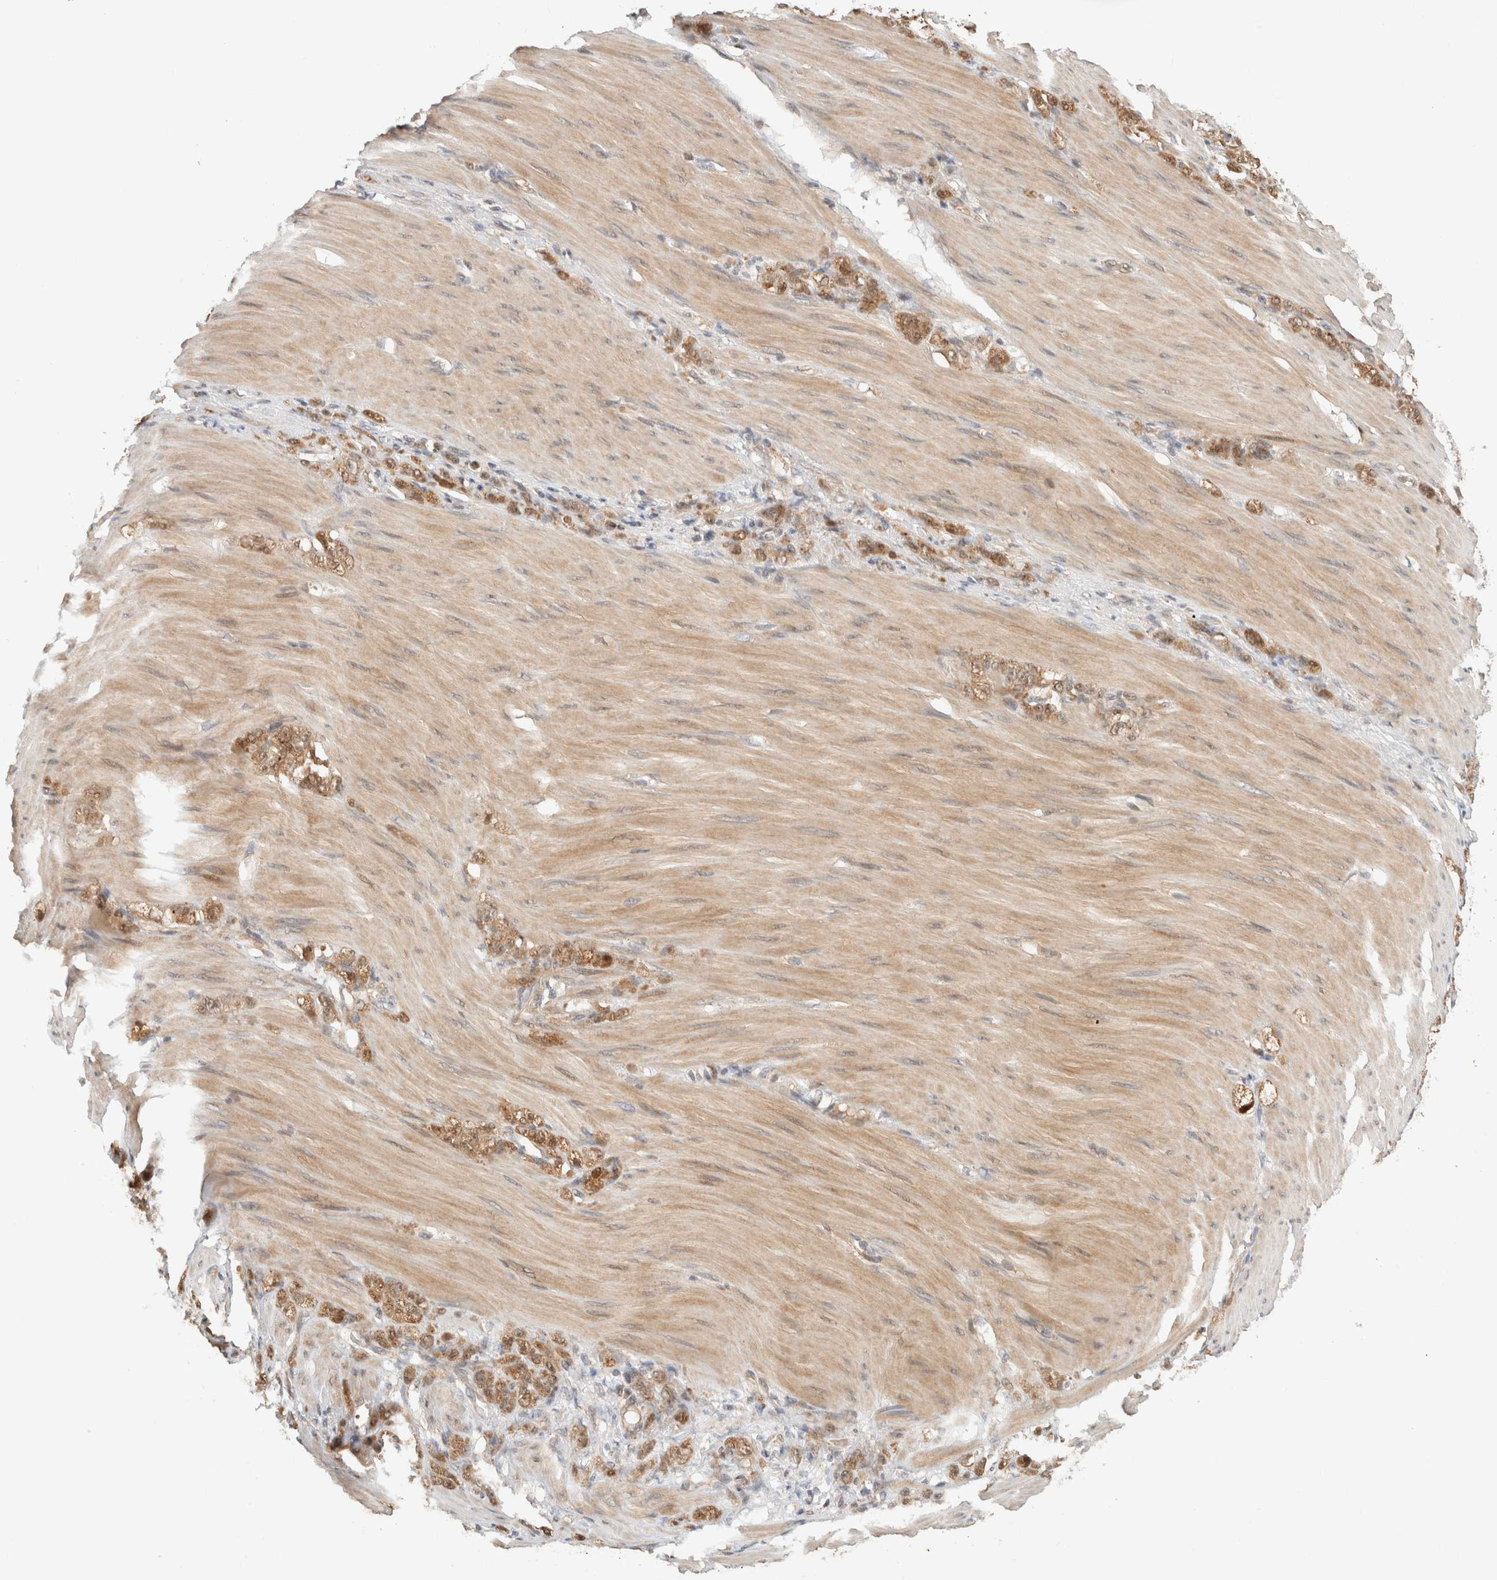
{"staining": {"intensity": "moderate", "quantity": ">75%", "location": "cytoplasmic/membranous"}, "tissue": "stomach cancer", "cell_type": "Tumor cells", "image_type": "cancer", "snomed": [{"axis": "morphology", "description": "Normal tissue, NOS"}, {"axis": "morphology", "description": "Adenocarcinoma, NOS"}, {"axis": "topography", "description": "Stomach"}], "caption": "Brown immunohistochemical staining in stomach cancer (adenocarcinoma) exhibits moderate cytoplasmic/membranous staining in about >75% of tumor cells.", "gene": "OTUD6B", "patient": {"sex": "male", "age": 82}}